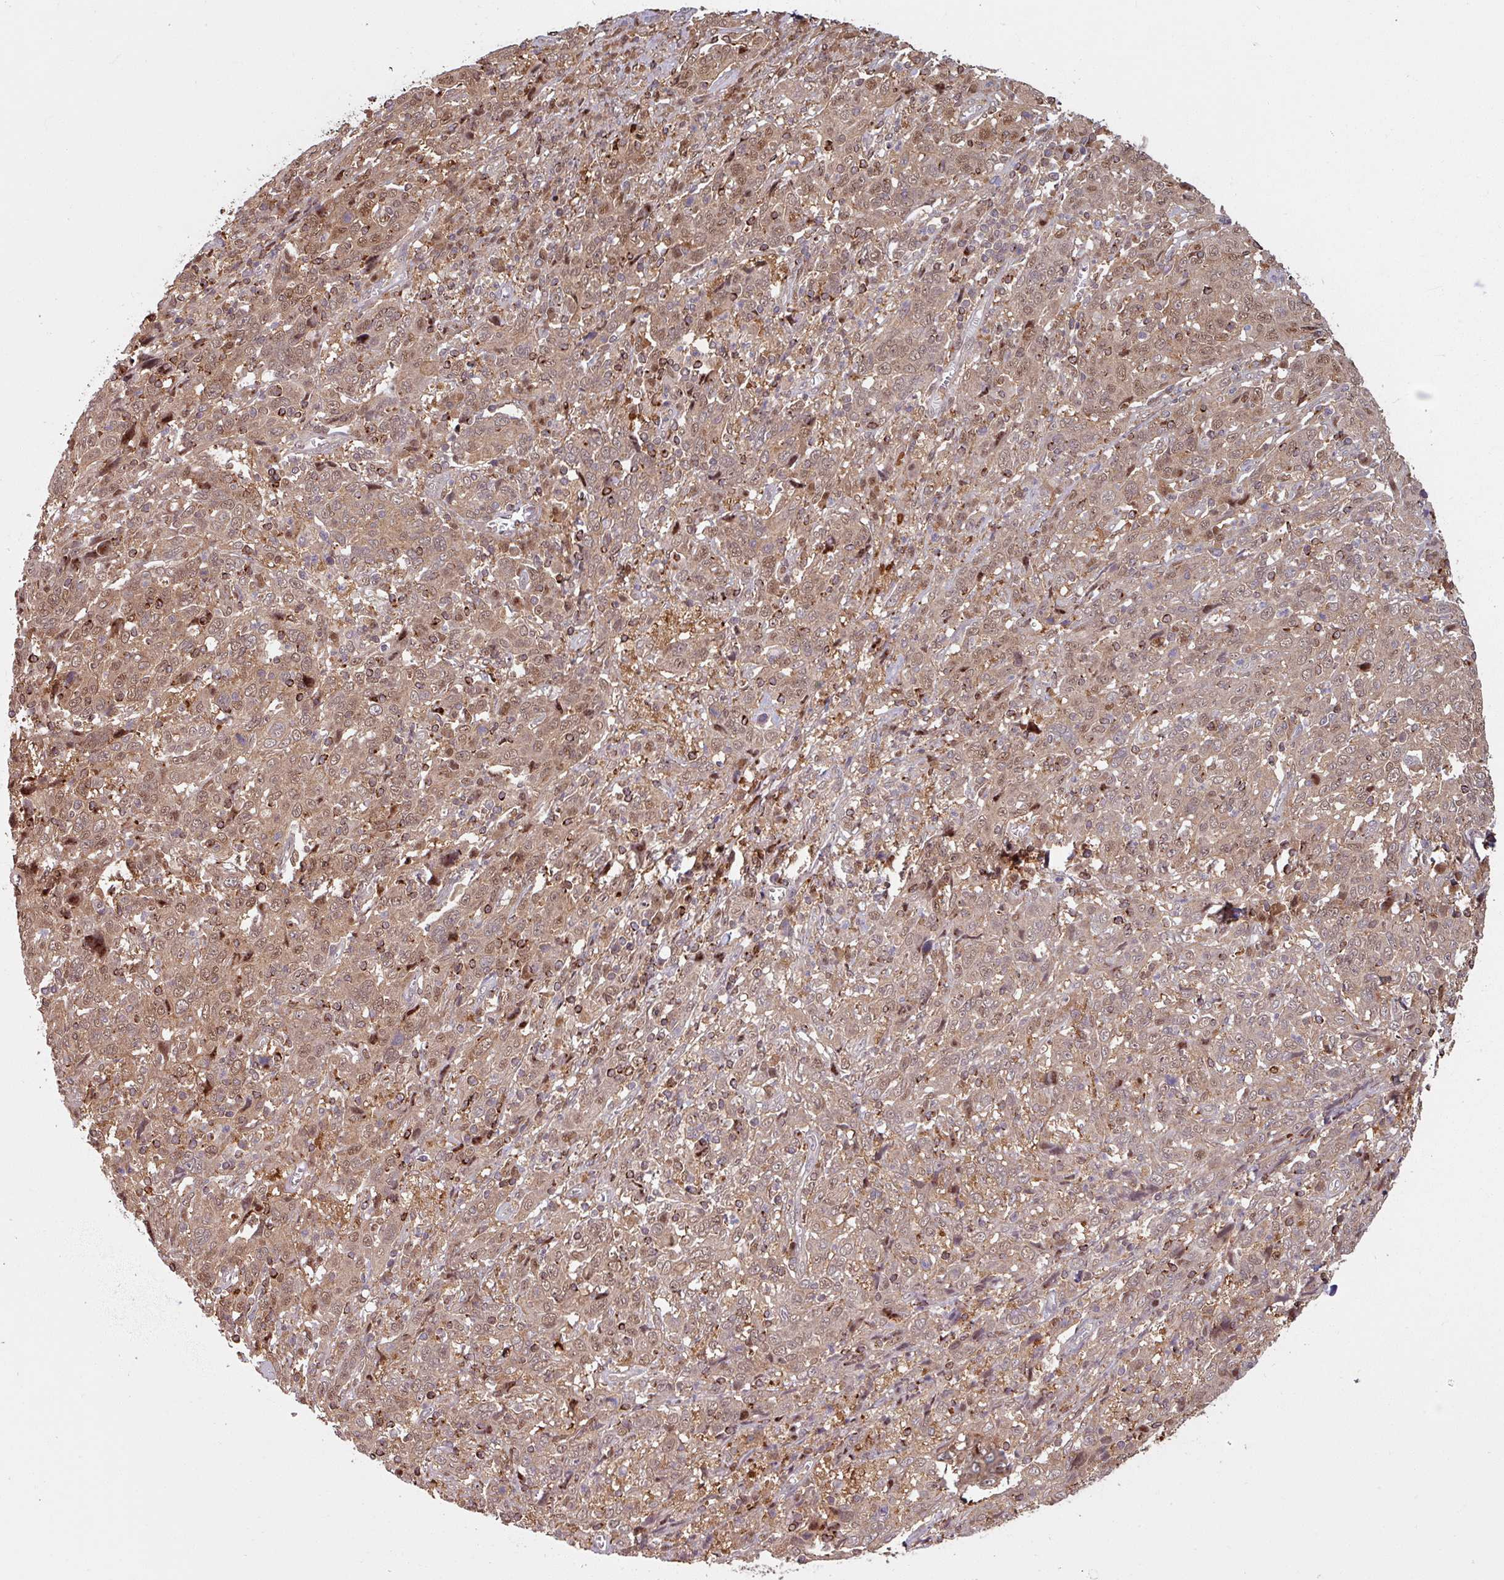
{"staining": {"intensity": "moderate", "quantity": ">75%", "location": "cytoplasmic/membranous,nuclear"}, "tissue": "cervical cancer", "cell_type": "Tumor cells", "image_type": "cancer", "snomed": [{"axis": "morphology", "description": "Squamous cell carcinoma, NOS"}, {"axis": "topography", "description": "Cervix"}], "caption": "Moderate cytoplasmic/membranous and nuclear protein staining is appreciated in approximately >75% of tumor cells in cervical cancer. (Brightfield microscopy of DAB IHC at high magnification).", "gene": "OR6B1", "patient": {"sex": "female", "age": 46}}